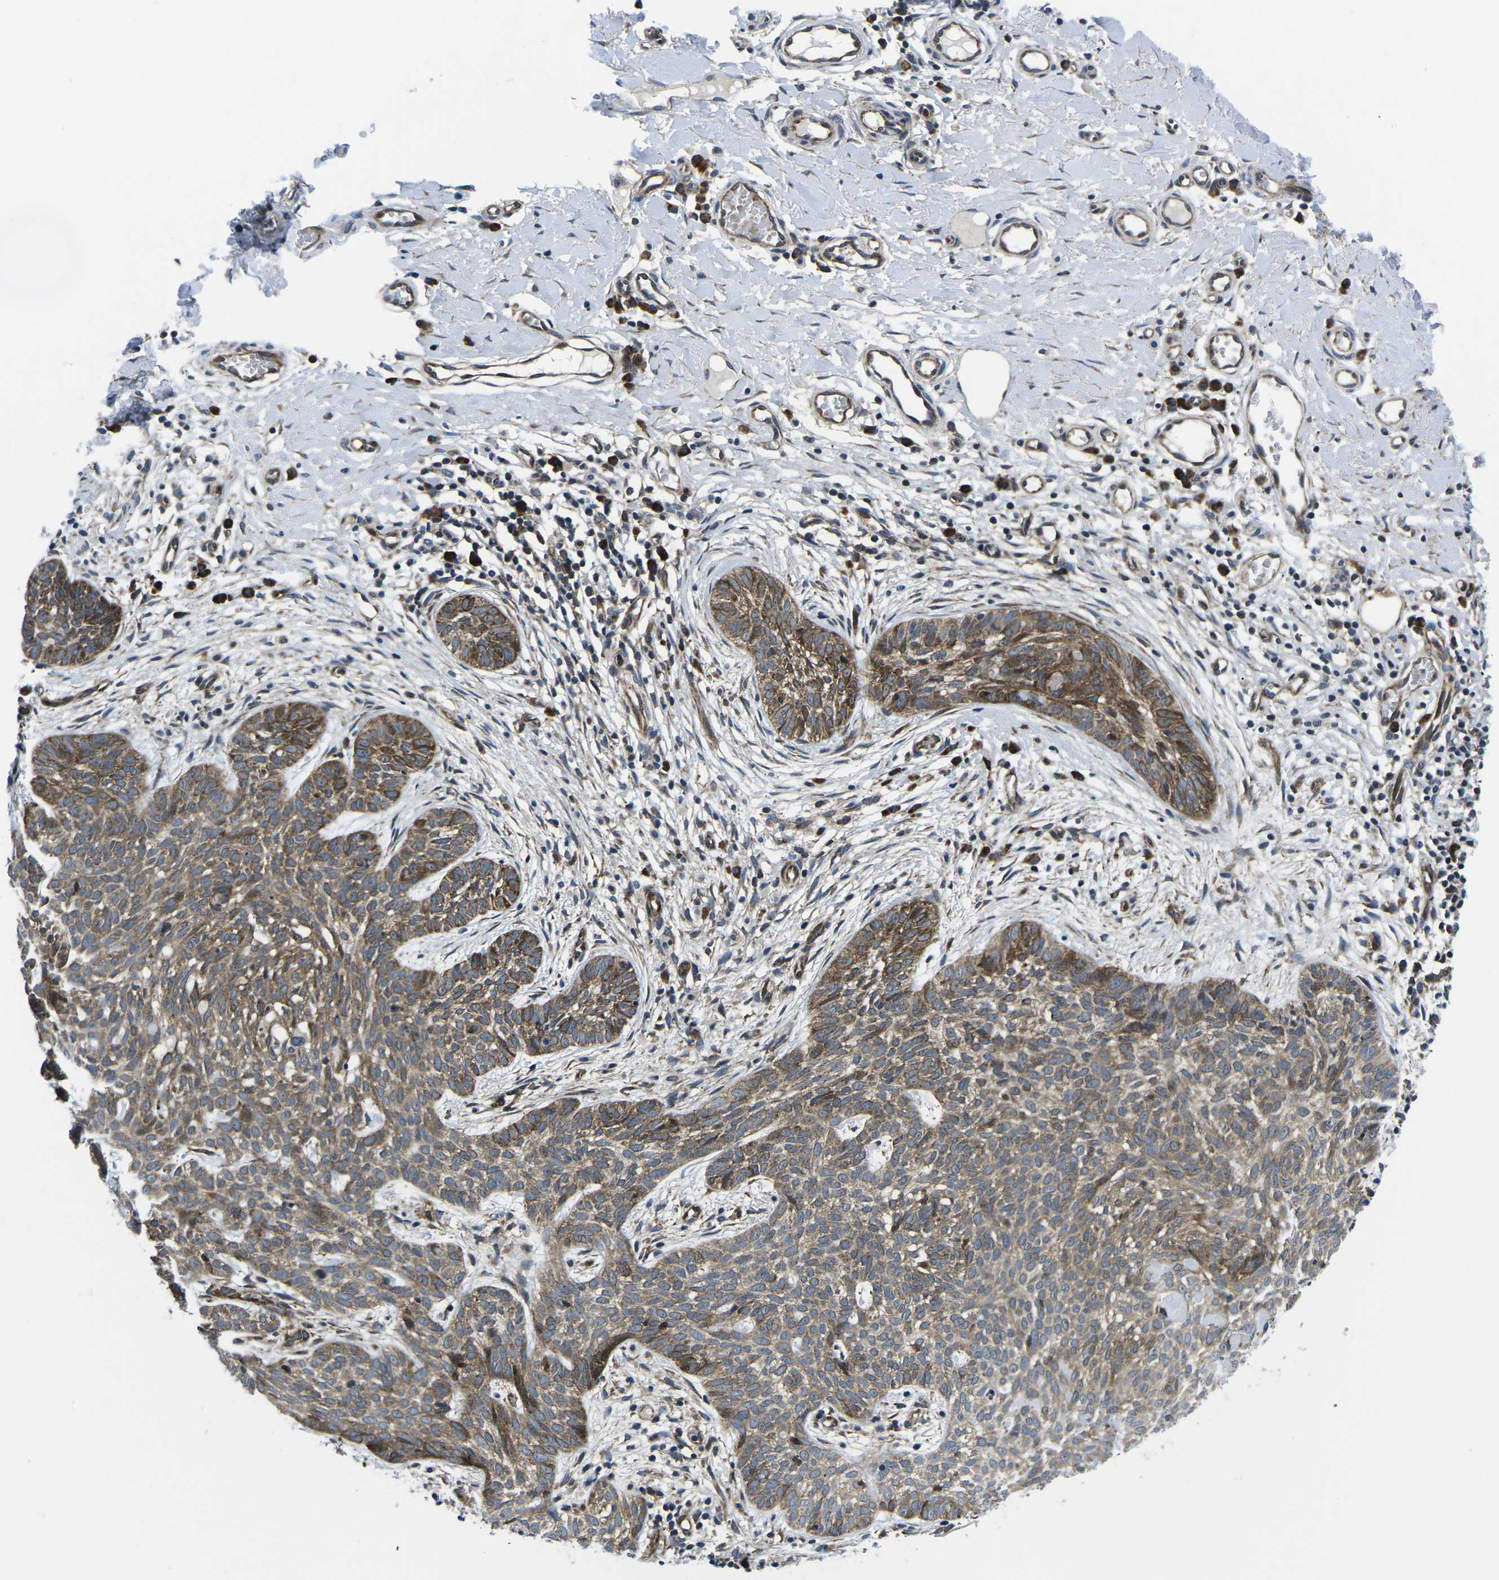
{"staining": {"intensity": "moderate", "quantity": ">75%", "location": "cytoplasmic/membranous"}, "tissue": "skin cancer", "cell_type": "Tumor cells", "image_type": "cancer", "snomed": [{"axis": "morphology", "description": "Basal cell carcinoma"}, {"axis": "topography", "description": "Skin"}], "caption": "An image of human skin basal cell carcinoma stained for a protein reveals moderate cytoplasmic/membranous brown staining in tumor cells. Immunohistochemistry stains the protein in brown and the nuclei are stained blue.", "gene": "EIF4E", "patient": {"sex": "female", "age": 59}}